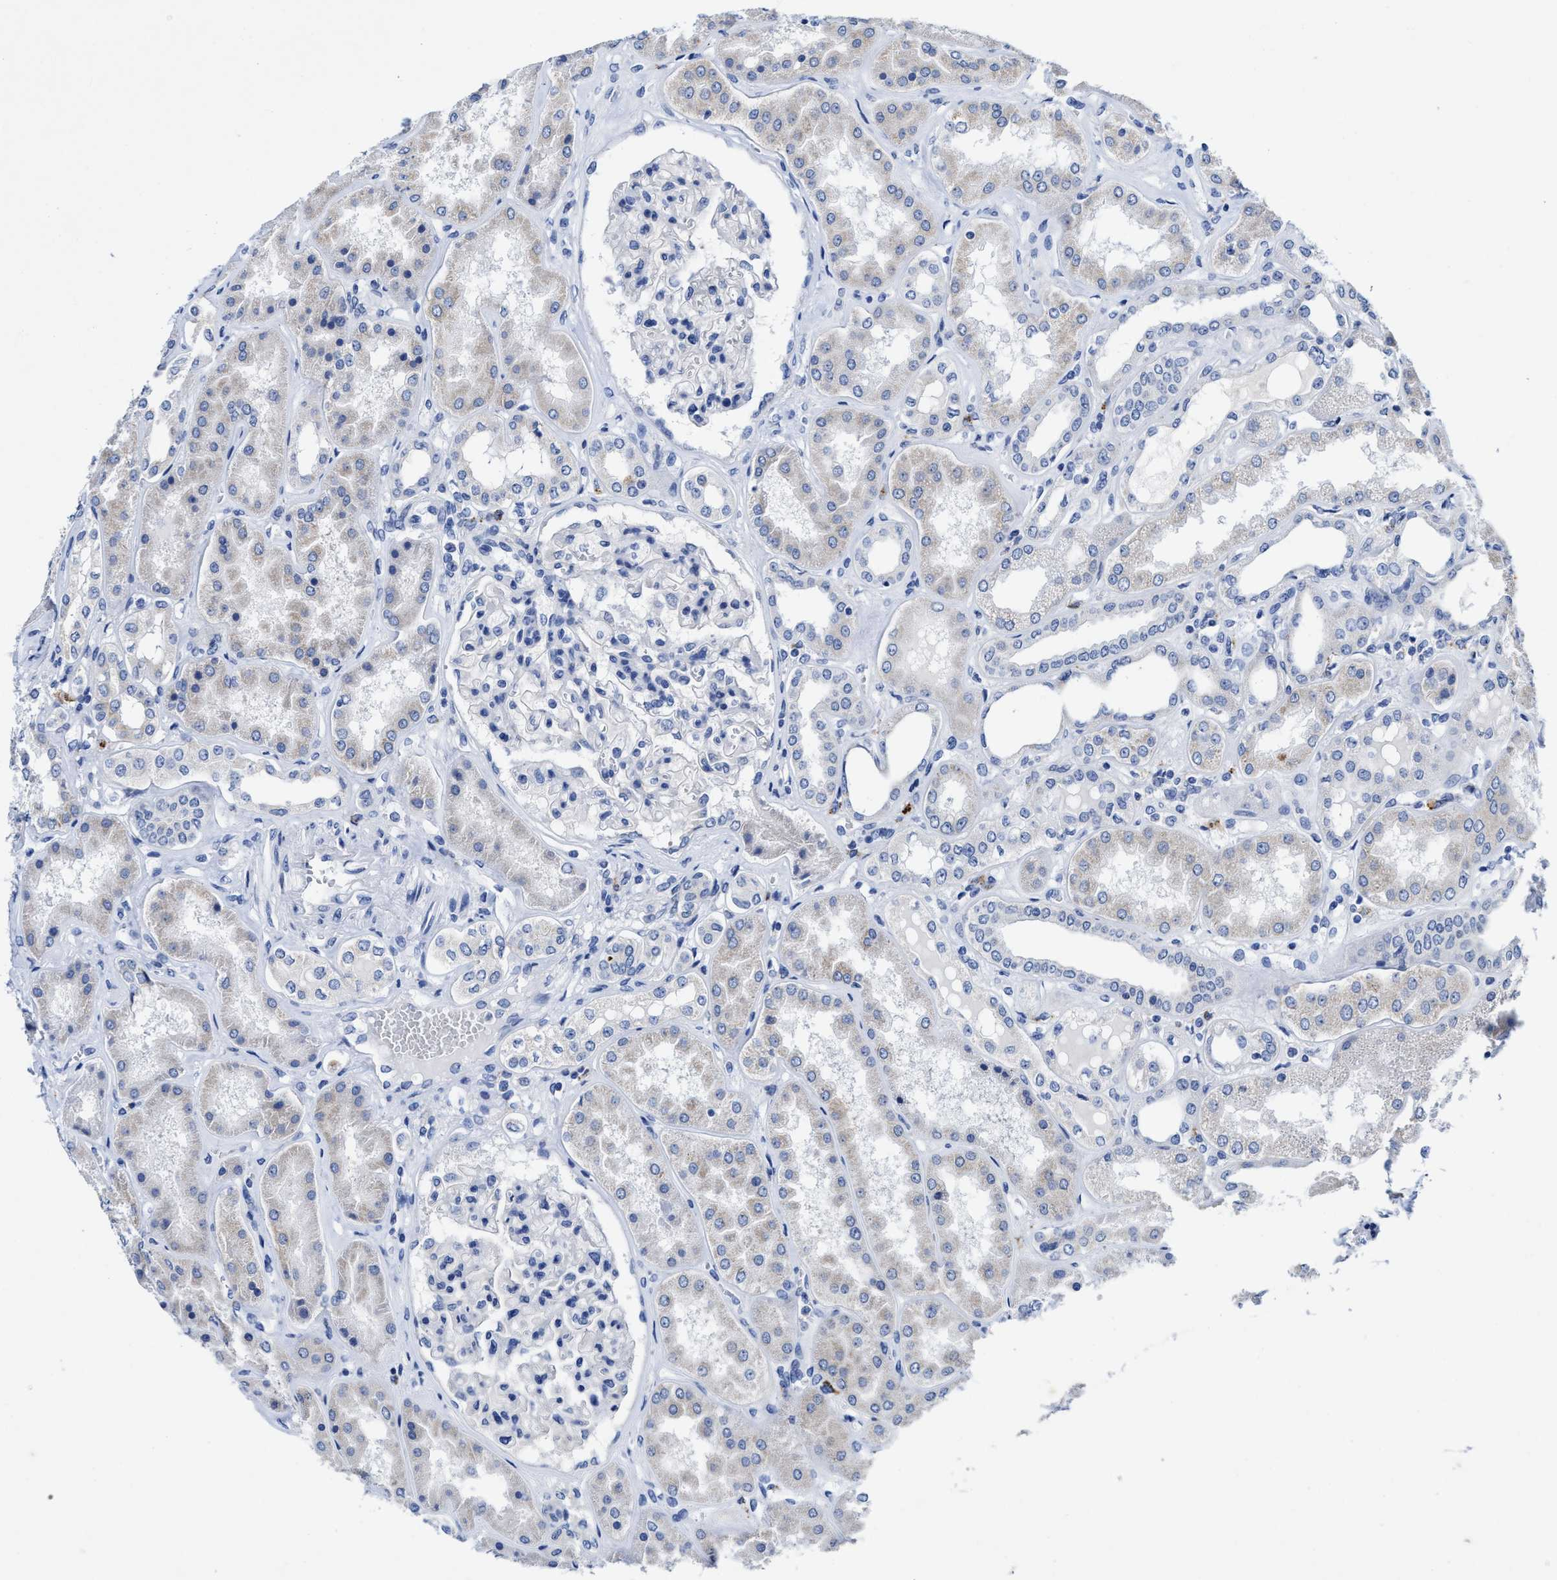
{"staining": {"intensity": "negative", "quantity": "none", "location": "none"}, "tissue": "kidney", "cell_type": "Cells in glomeruli", "image_type": "normal", "snomed": [{"axis": "morphology", "description": "Normal tissue, NOS"}, {"axis": "topography", "description": "Kidney"}], "caption": "Normal kidney was stained to show a protein in brown. There is no significant expression in cells in glomeruli. (DAB immunohistochemistry (IHC), high magnification).", "gene": "TBRG4", "patient": {"sex": "female", "age": 56}}